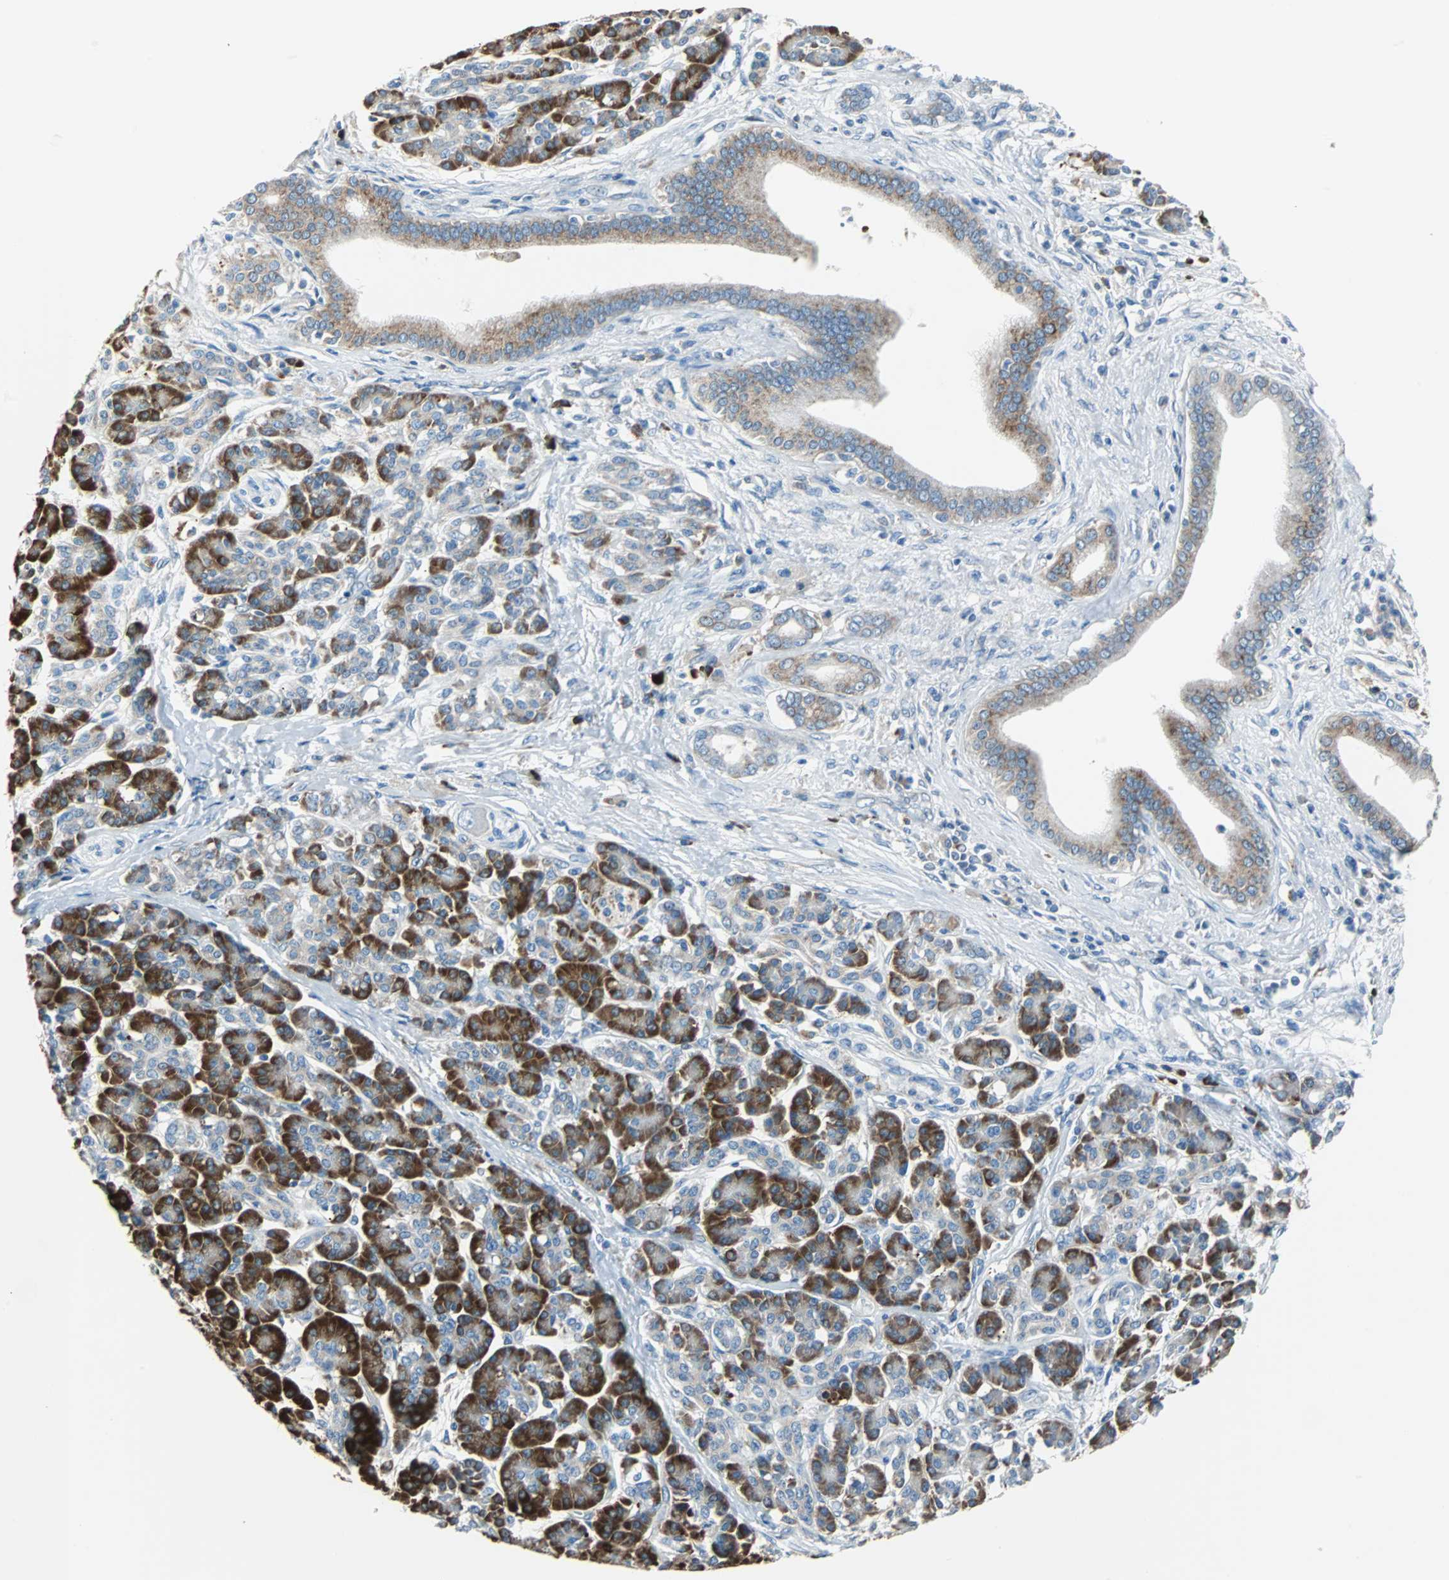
{"staining": {"intensity": "moderate", "quantity": "25%-75%", "location": "cytoplasmic/membranous"}, "tissue": "pancreatic cancer", "cell_type": "Tumor cells", "image_type": "cancer", "snomed": [{"axis": "morphology", "description": "Adenocarcinoma, NOS"}, {"axis": "topography", "description": "Pancreas"}], "caption": "Immunohistochemistry (IHC) (DAB (3,3'-diaminobenzidine)) staining of human pancreatic cancer demonstrates moderate cytoplasmic/membranous protein expression in approximately 25%-75% of tumor cells. Using DAB (3,3'-diaminobenzidine) (brown) and hematoxylin (blue) stains, captured at high magnification using brightfield microscopy.", "gene": "PDIA4", "patient": {"sex": "male", "age": 59}}